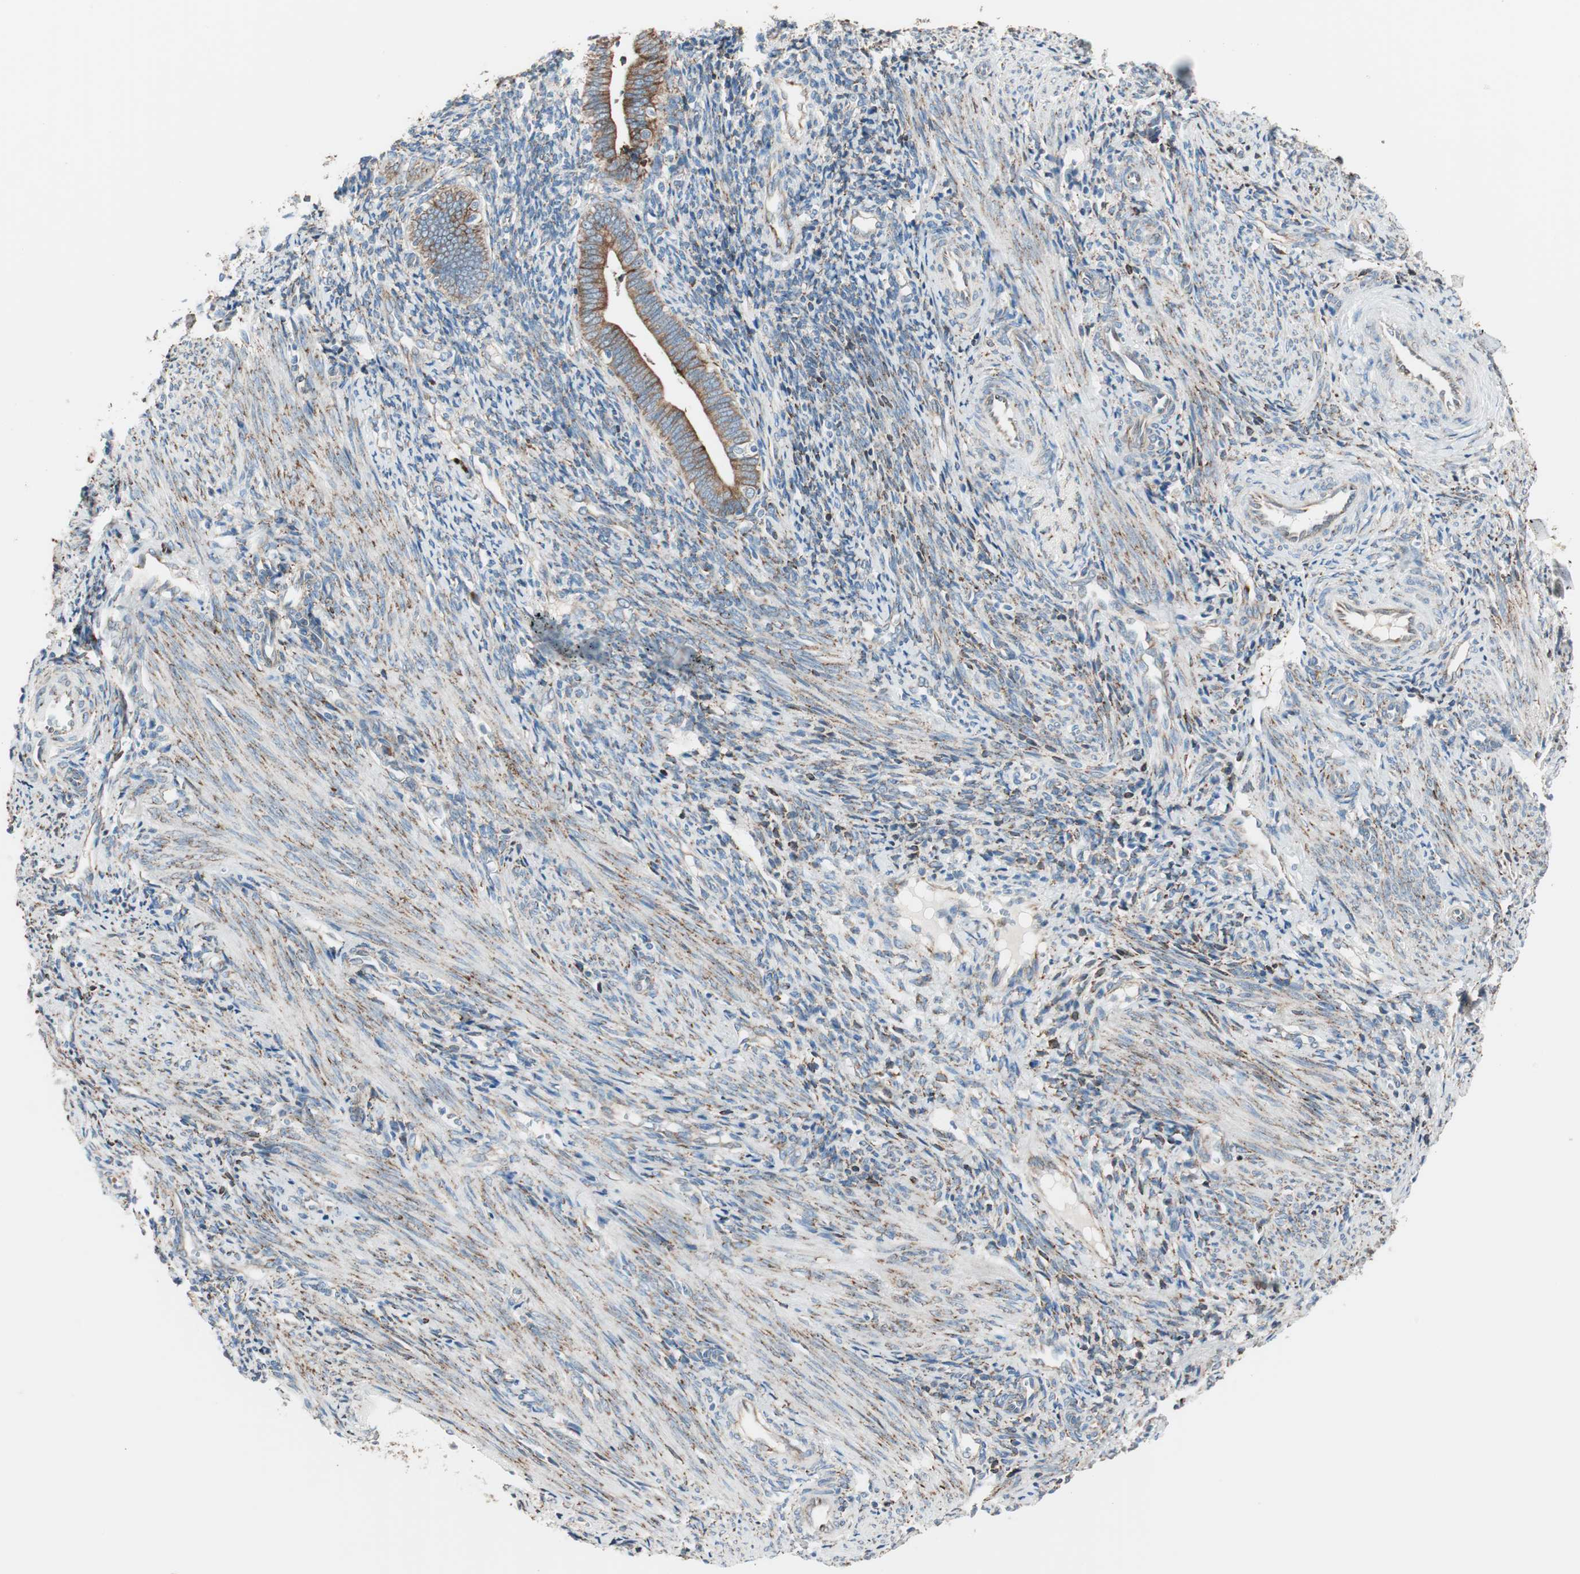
{"staining": {"intensity": "strong", "quantity": "25%-75%", "location": "cytoplasmic/membranous"}, "tissue": "endometrium", "cell_type": "Cells in endometrial stroma", "image_type": "normal", "snomed": [{"axis": "morphology", "description": "Normal tissue, NOS"}, {"axis": "topography", "description": "Uterus"}, {"axis": "topography", "description": "Endometrium"}], "caption": "Immunohistochemical staining of benign endometrium reveals high levels of strong cytoplasmic/membranous positivity in approximately 25%-75% of cells in endometrial stroma.", "gene": "P4HTM", "patient": {"sex": "female", "age": 33}}